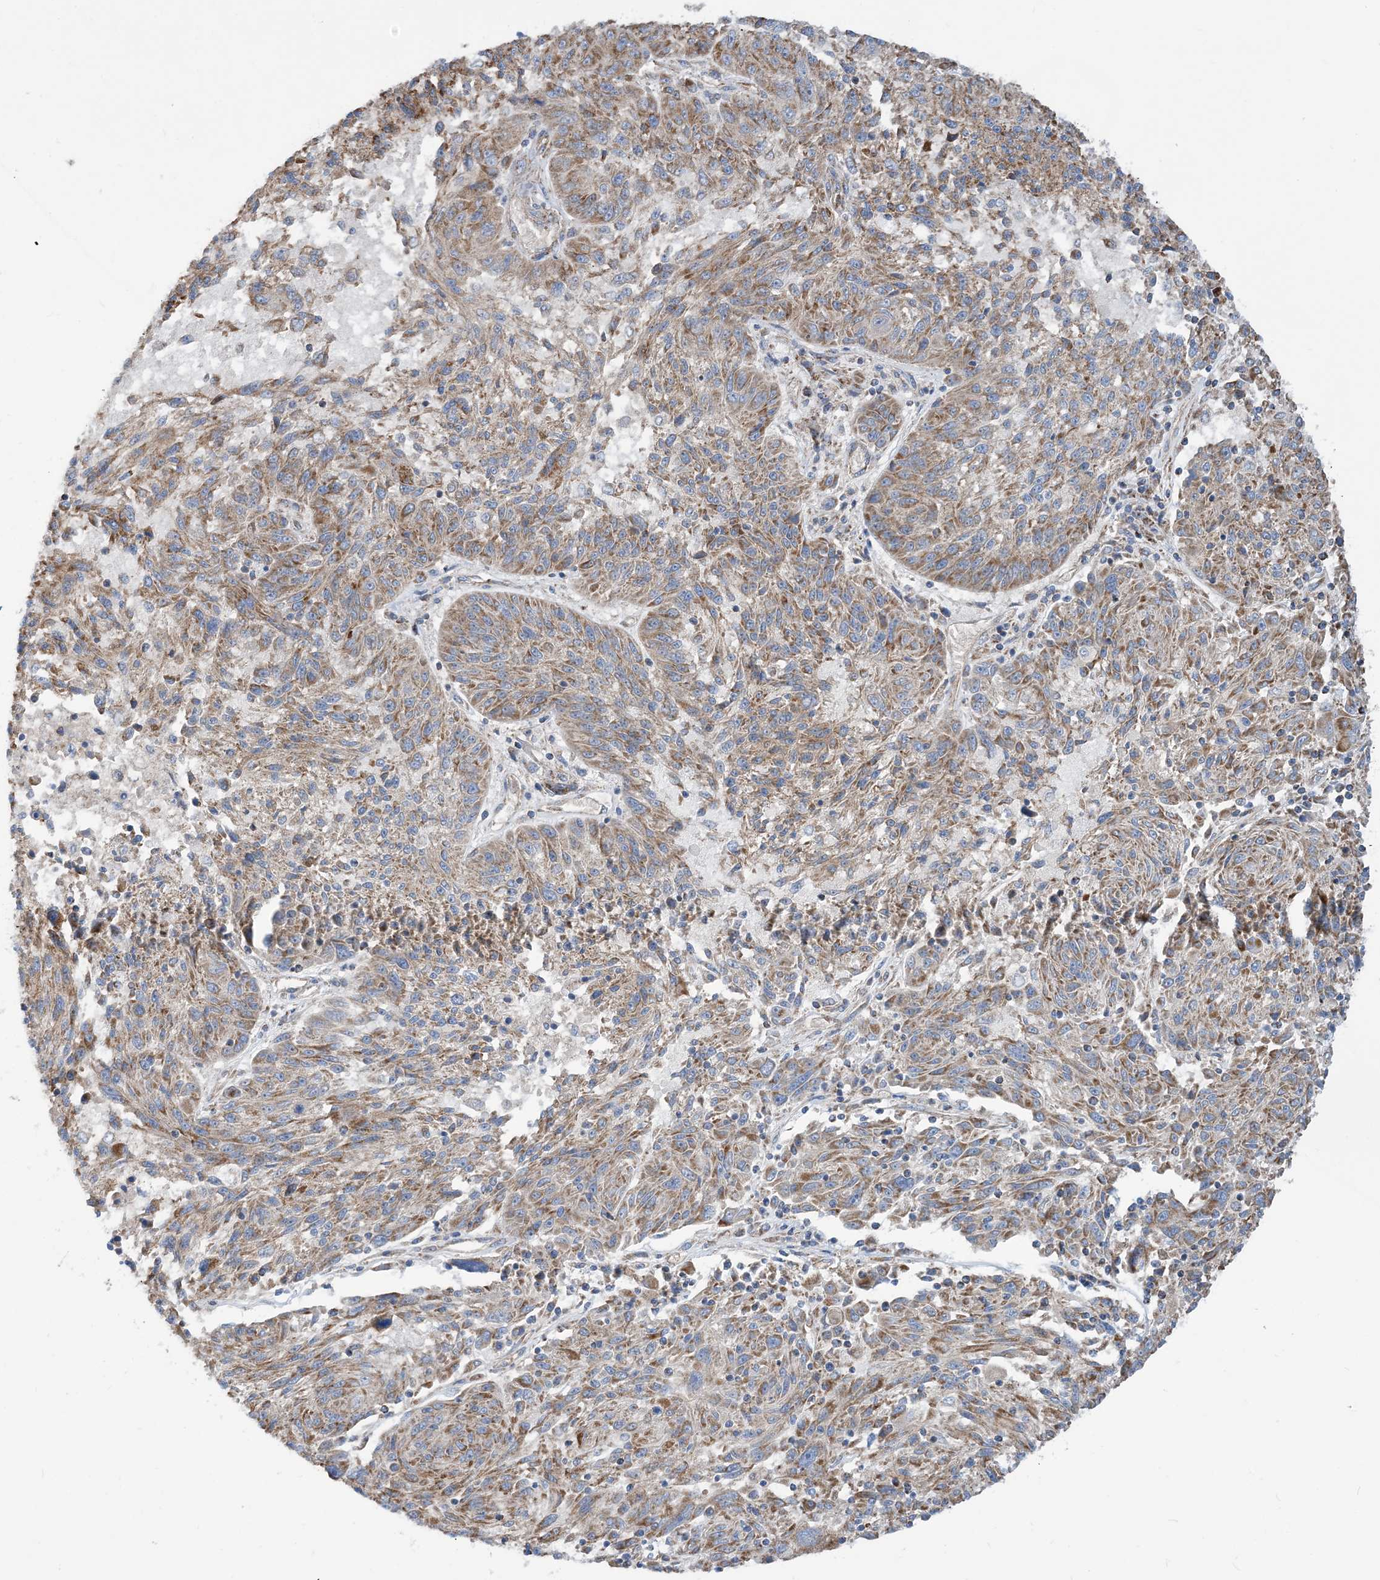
{"staining": {"intensity": "moderate", "quantity": ">75%", "location": "cytoplasmic/membranous"}, "tissue": "melanoma", "cell_type": "Tumor cells", "image_type": "cancer", "snomed": [{"axis": "morphology", "description": "Malignant melanoma, NOS"}, {"axis": "topography", "description": "Skin"}], "caption": "Melanoma was stained to show a protein in brown. There is medium levels of moderate cytoplasmic/membranous staining in approximately >75% of tumor cells. (Stains: DAB in brown, nuclei in blue, Microscopy: brightfield microscopy at high magnification).", "gene": "PHOSPHO2", "patient": {"sex": "male", "age": 53}}